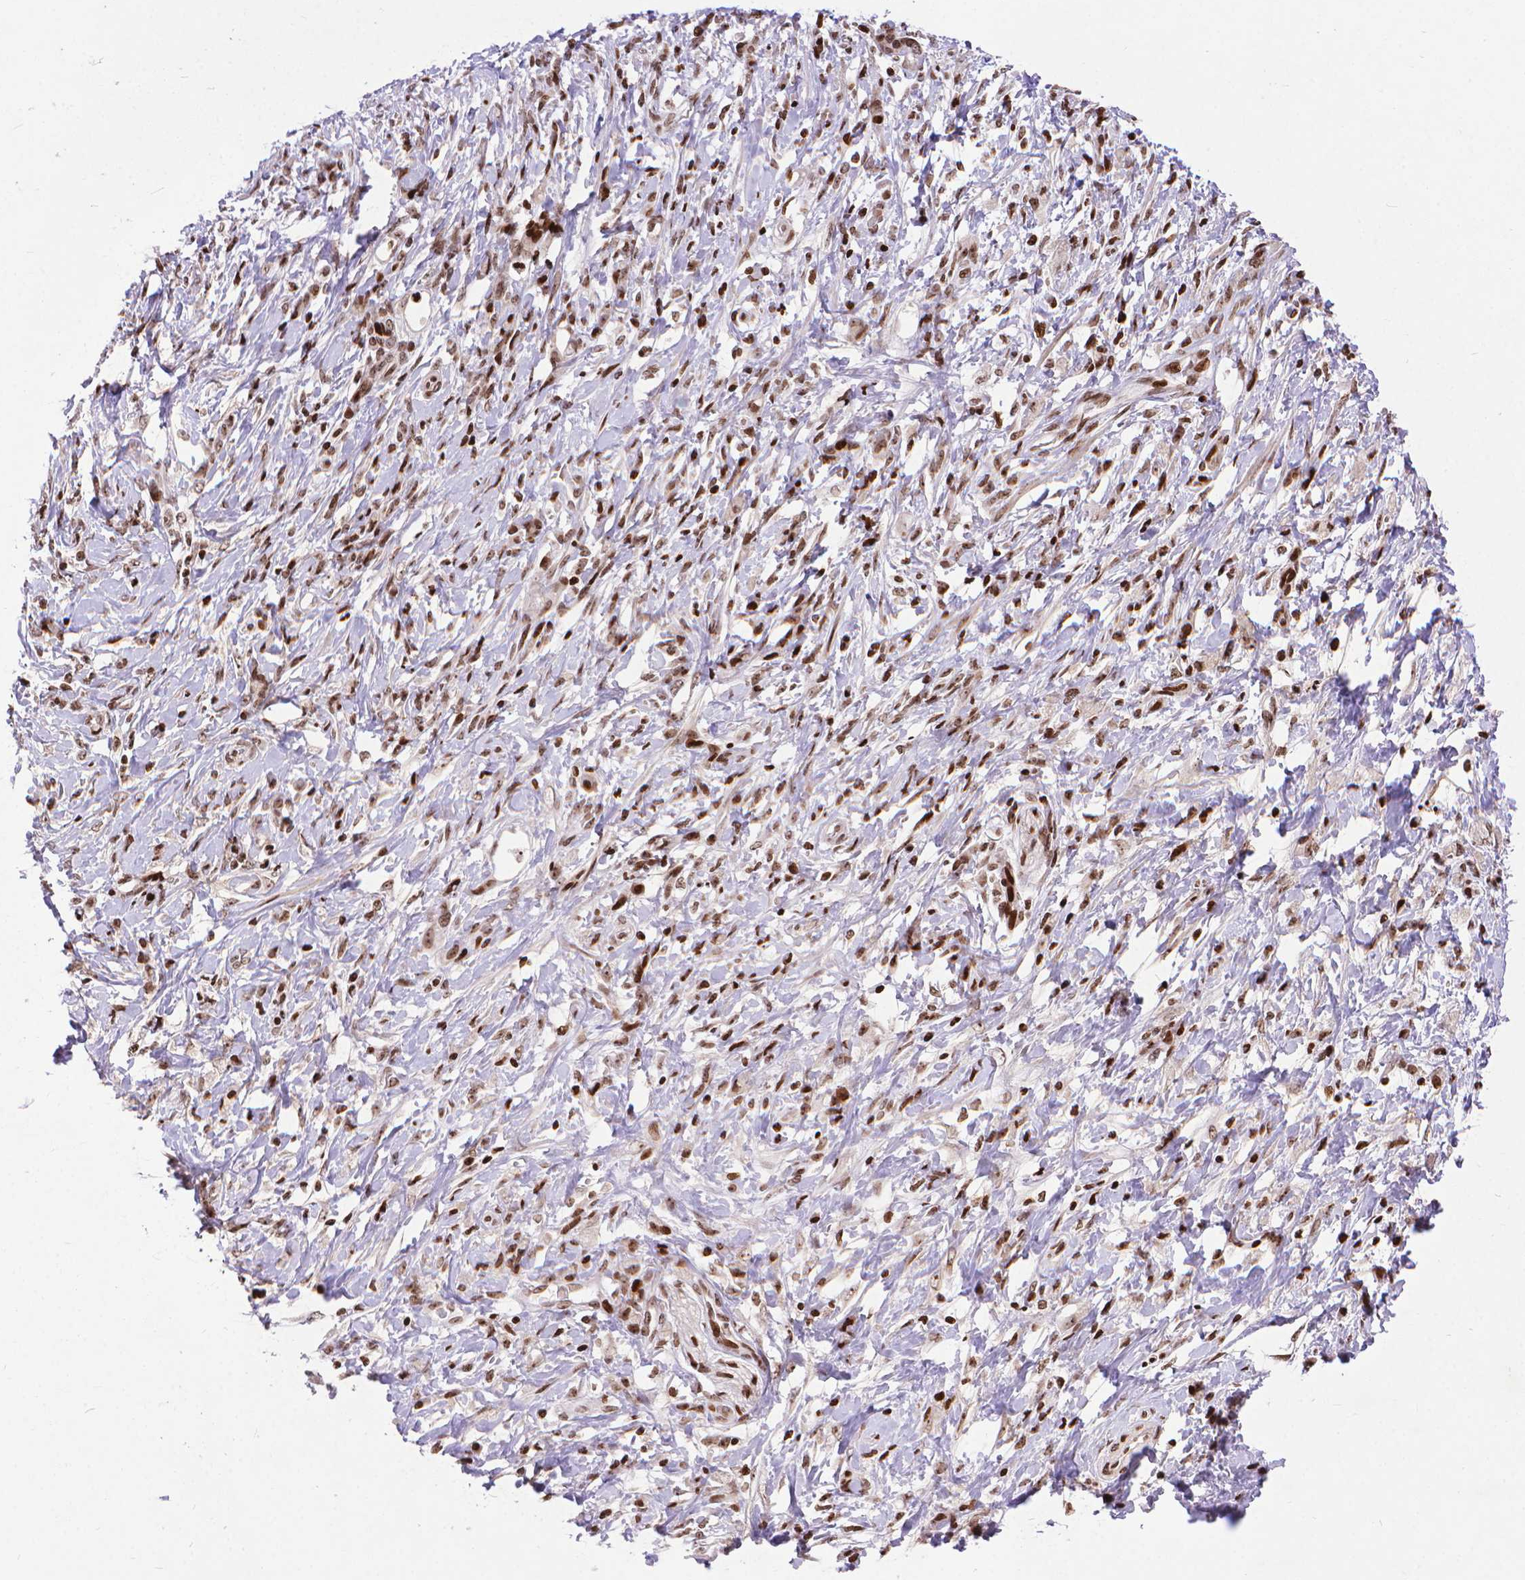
{"staining": {"intensity": "moderate", "quantity": ">75%", "location": "nuclear"}, "tissue": "stomach cancer", "cell_type": "Tumor cells", "image_type": "cancer", "snomed": [{"axis": "morphology", "description": "Adenocarcinoma, NOS"}, {"axis": "topography", "description": "Stomach"}], "caption": "Immunohistochemistry photomicrograph of human stomach adenocarcinoma stained for a protein (brown), which demonstrates medium levels of moderate nuclear staining in approximately >75% of tumor cells.", "gene": "AMER1", "patient": {"sex": "female", "age": 84}}